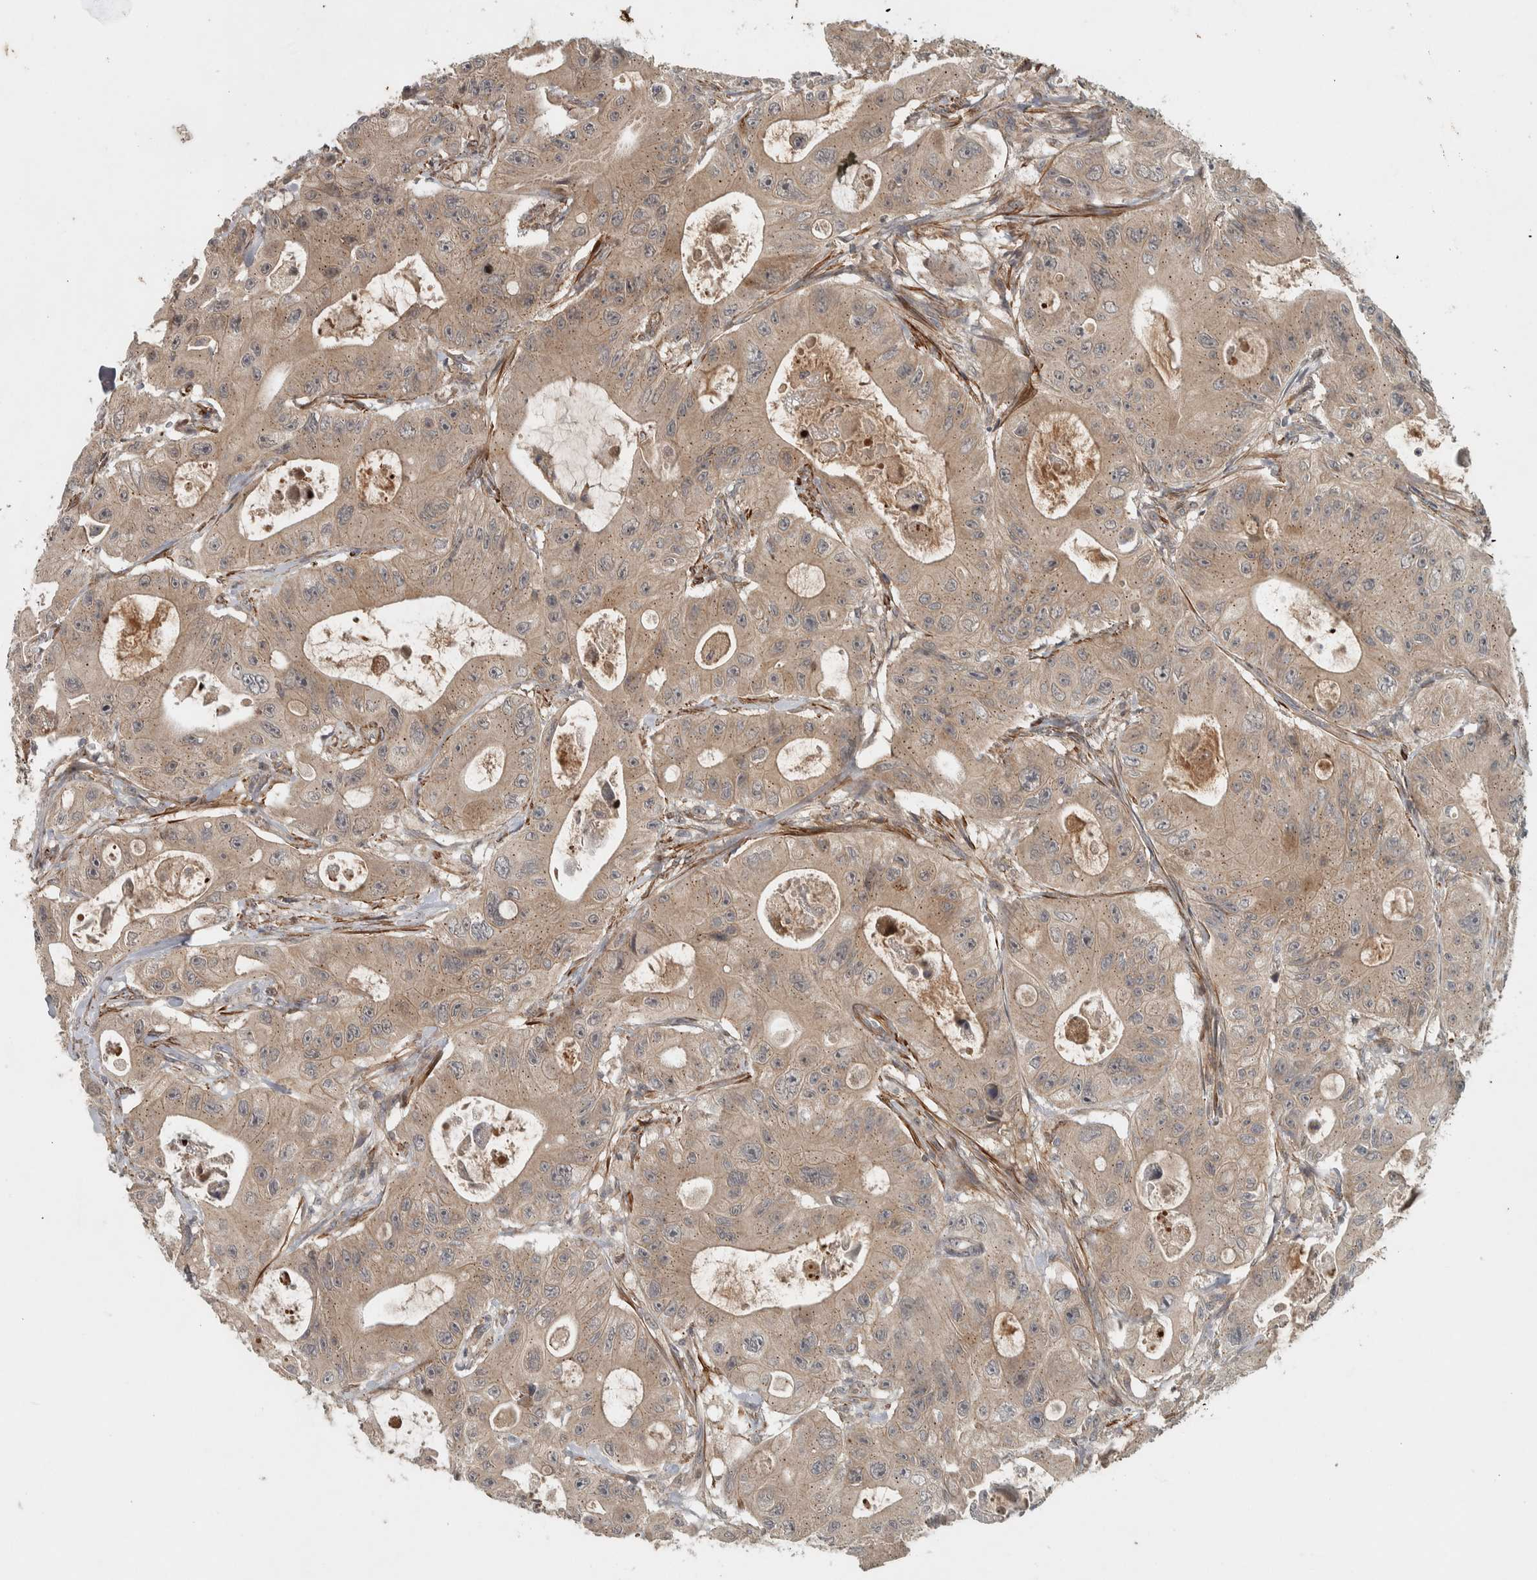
{"staining": {"intensity": "weak", "quantity": ">75%", "location": "cytoplasmic/membranous"}, "tissue": "colorectal cancer", "cell_type": "Tumor cells", "image_type": "cancer", "snomed": [{"axis": "morphology", "description": "Adenocarcinoma, NOS"}, {"axis": "topography", "description": "Colon"}], "caption": "This micrograph reveals colorectal cancer stained with immunohistochemistry (IHC) to label a protein in brown. The cytoplasmic/membranous of tumor cells show weak positivity for the protein. Nuclei are counter-stained blue.", "gene": "LBHD1", "patient": {"sex": "female", "age": 46}}